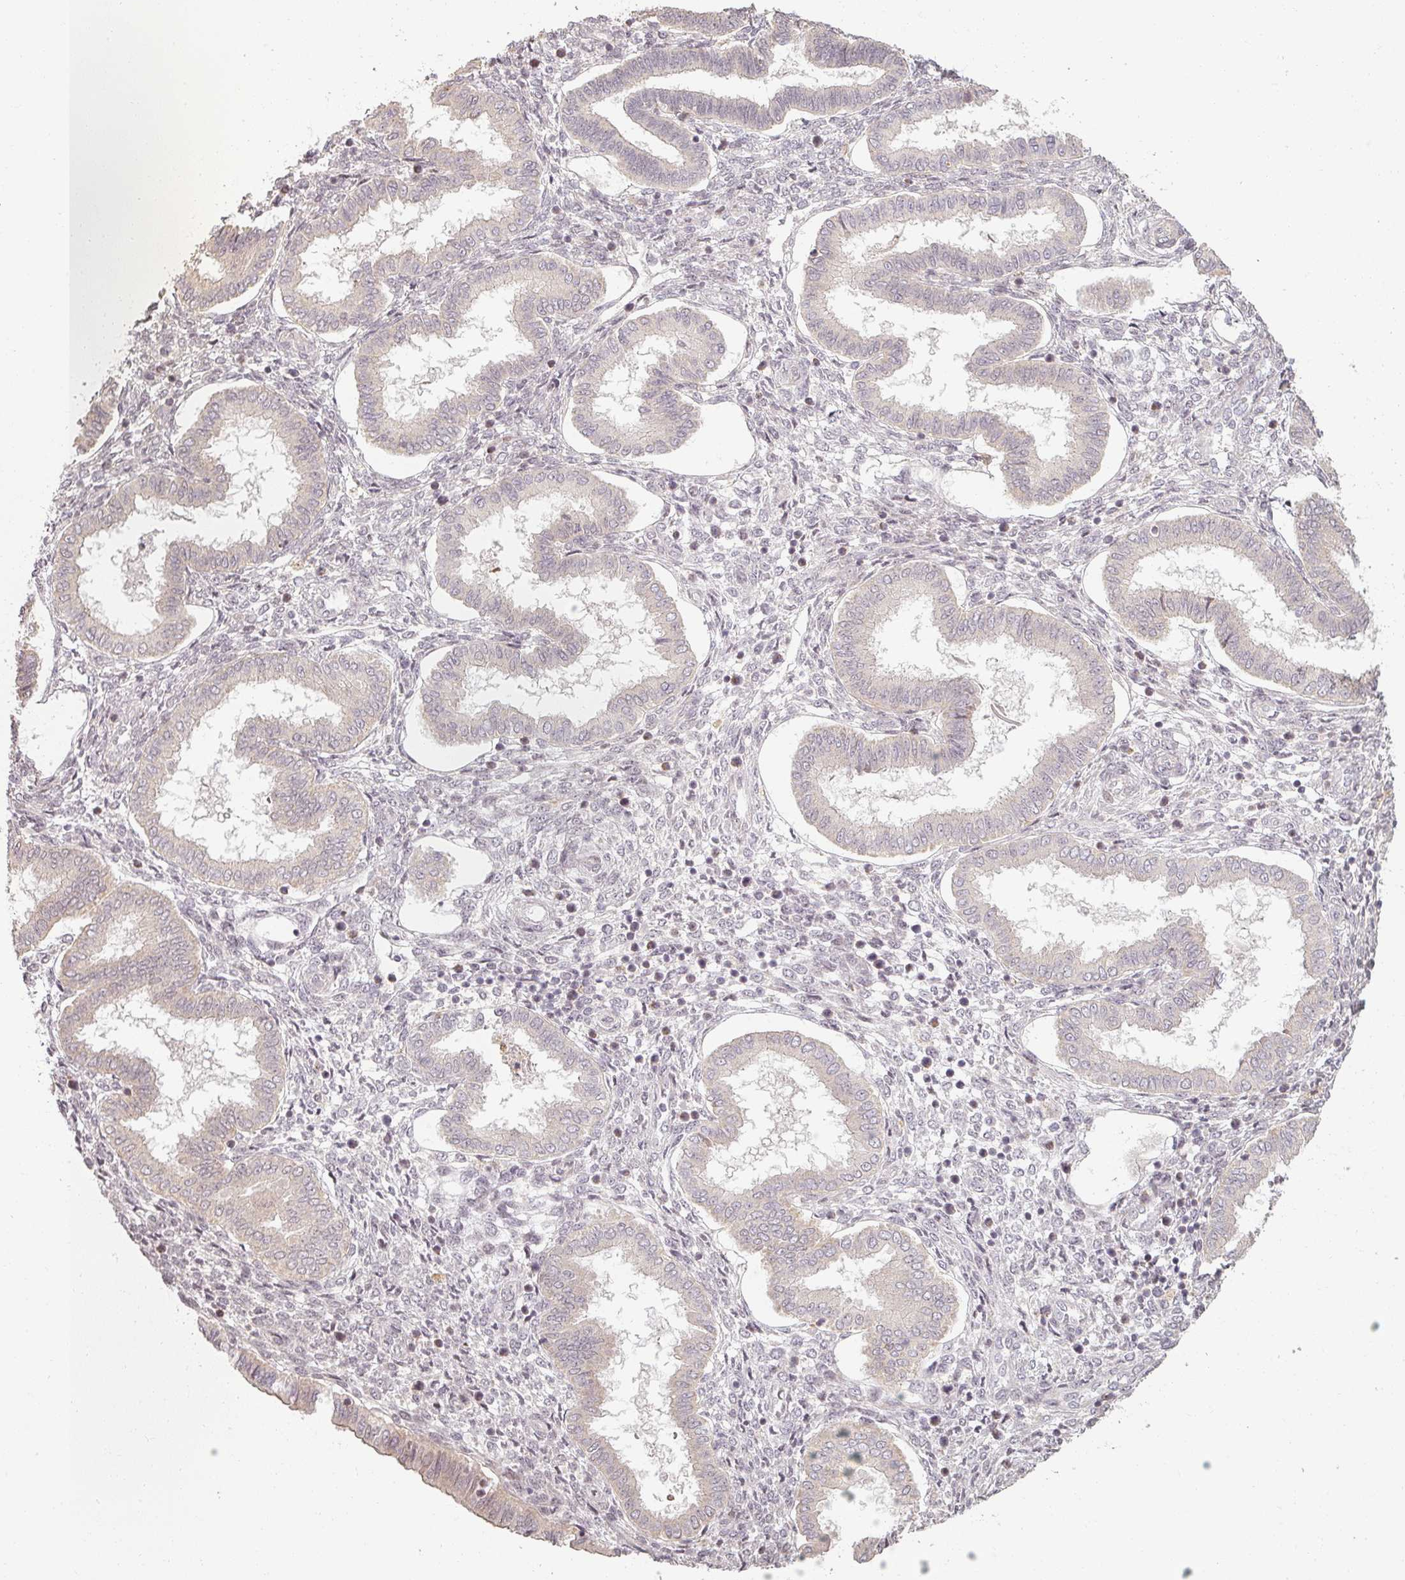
{"staining": {"intensity": "negative", "quantity": "none", "location": "none"}, "tissue": "endometrium", "cell_type": "Cells in endometrial stroma", "image_type": "normal", "snomed": [{"axis": "morphology", "description": "Normal tissue, NOS"}, {"axis": "topography", "description": "Endometrium"}], "caption": "The IHC image has no significant positivity in cells in endometrial stroma of endometrium.", "gene": "MED19", "patient": {"sex": "female", "age": 24}}